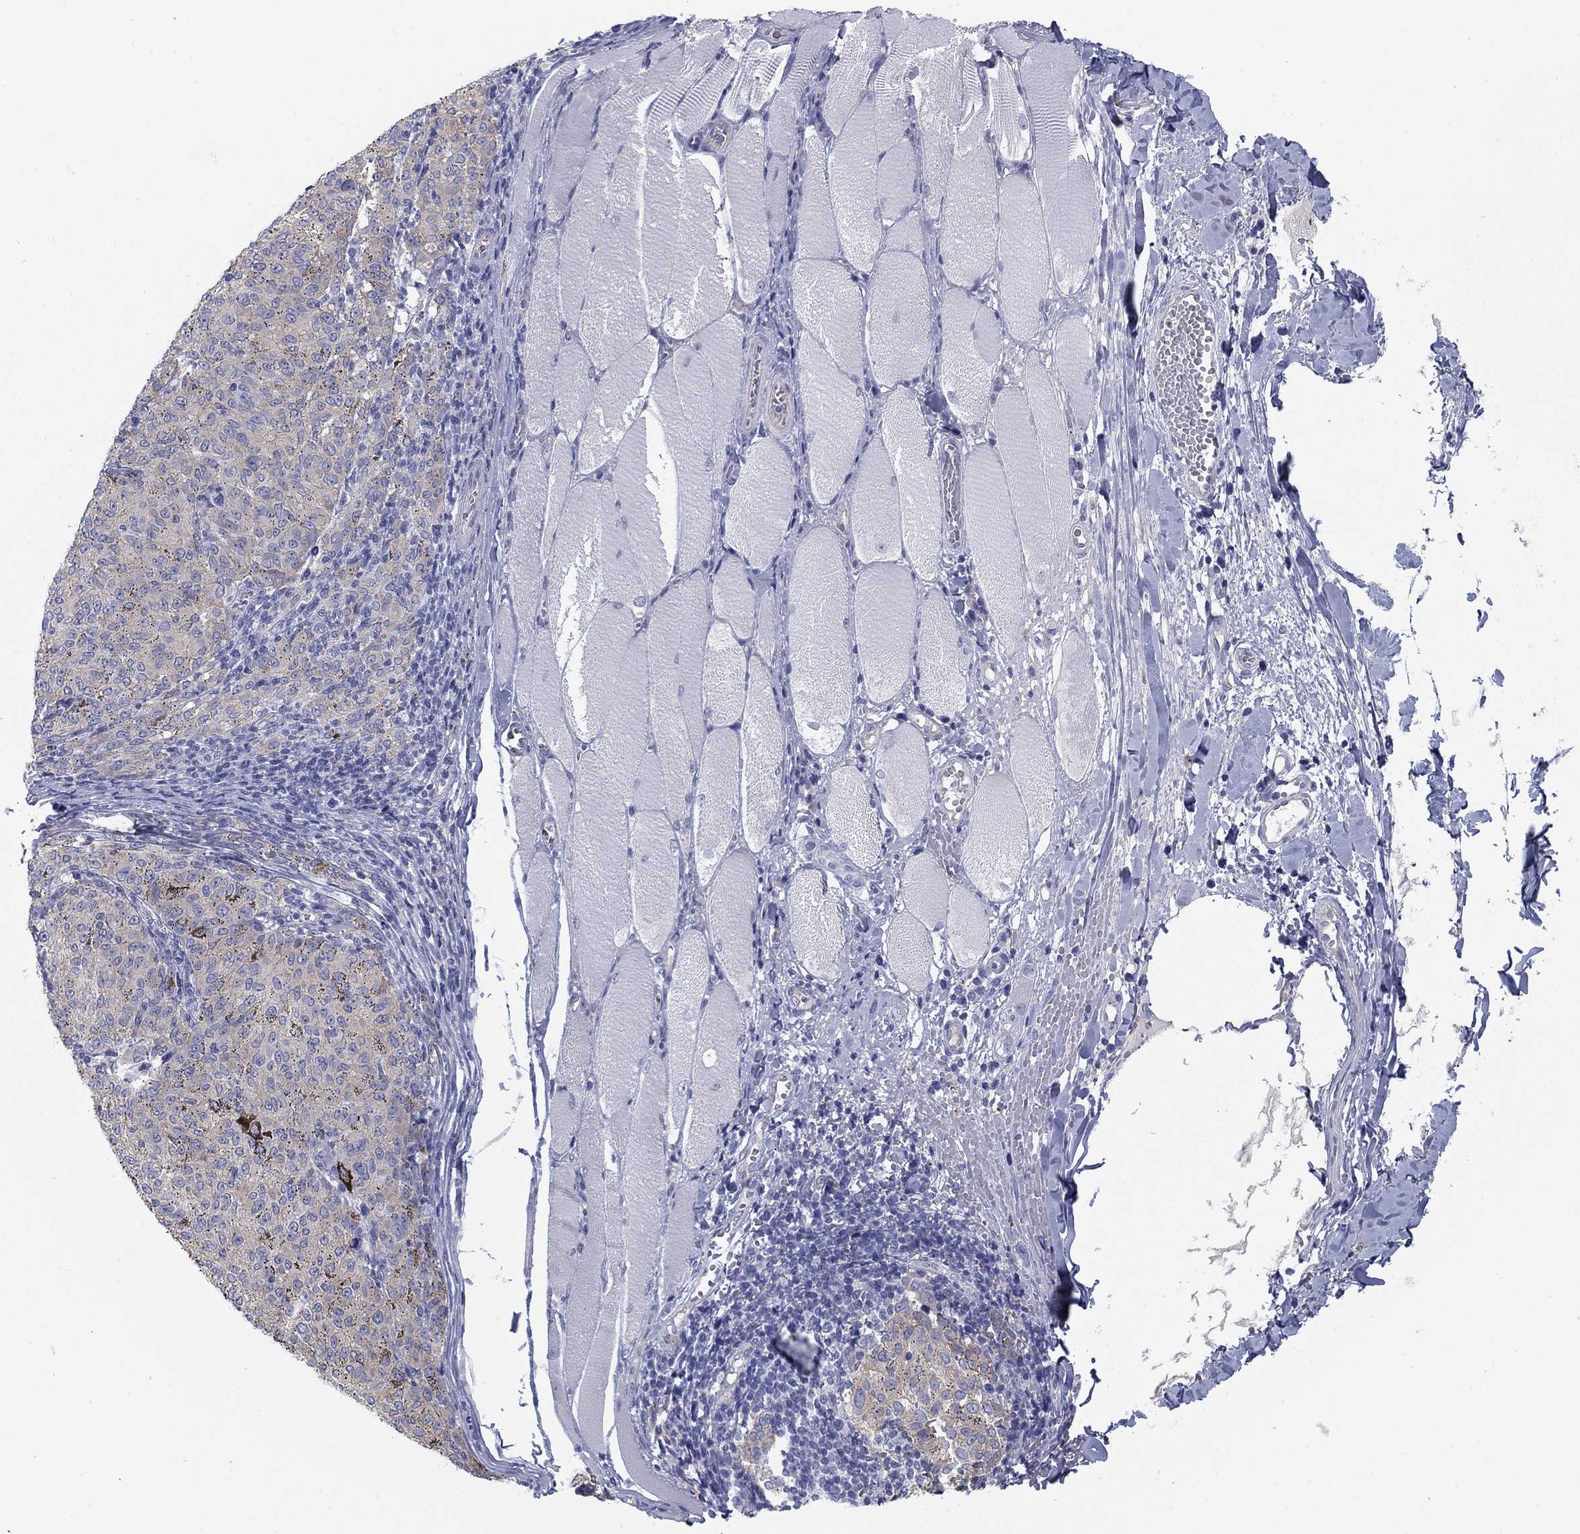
{"staining": {"intensity": "weak", "quantity": "25%-75%", "location": "cytoplasmic/membranous"}, "tissue": "melanoma", "cell_type": "Tumor cells", "image_type": "cancer", "snomed": [{"axis": "morphology", "description": "Malignant melanoma, NOS"}, {"axis": "topography", "description": "Skin"}], "caption": "Human melanoma stained with a protein marker displays weak staining in tumor cells.", "gene": "SEPTIN3", "patient": {"sex": "female", "age": 72}}